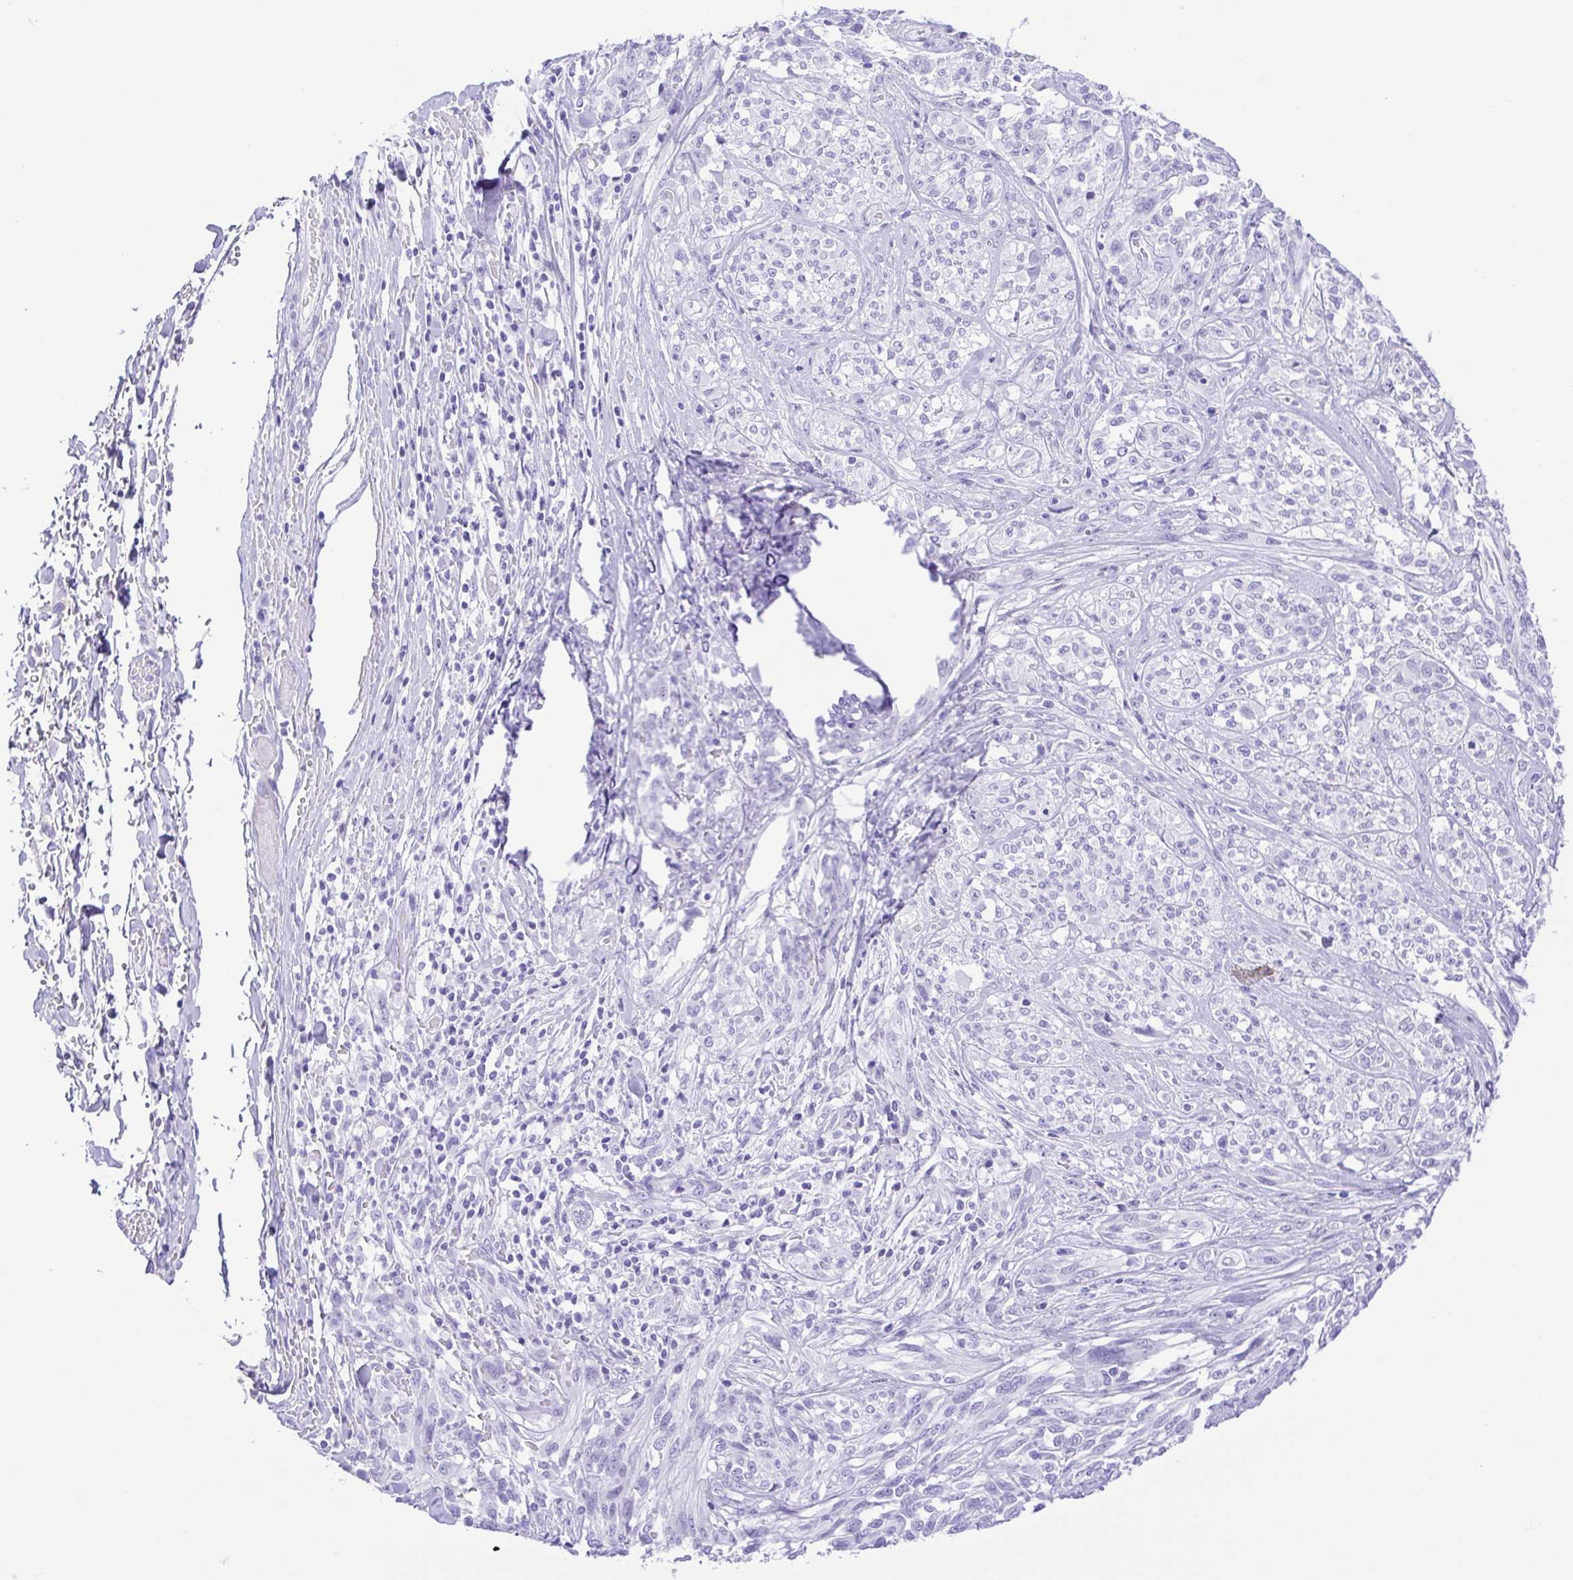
{"staining": {"intensity": "negative", "quantity": "none", "location": "none"}, "tissue": "melanoma", "cell_type": "Tumor cells", "image_type": "cancer", "snomed": [{"axis": "morphology", "description": "Malignant melanoma, NOS"}, {"axis": "topography", "description": "Skin"}], "caption": "The IHC image has no significant expression in tumor cells of melanoma tissue.", "gene": "CDSN", "patient": {"sex": "female", "age": 91}}